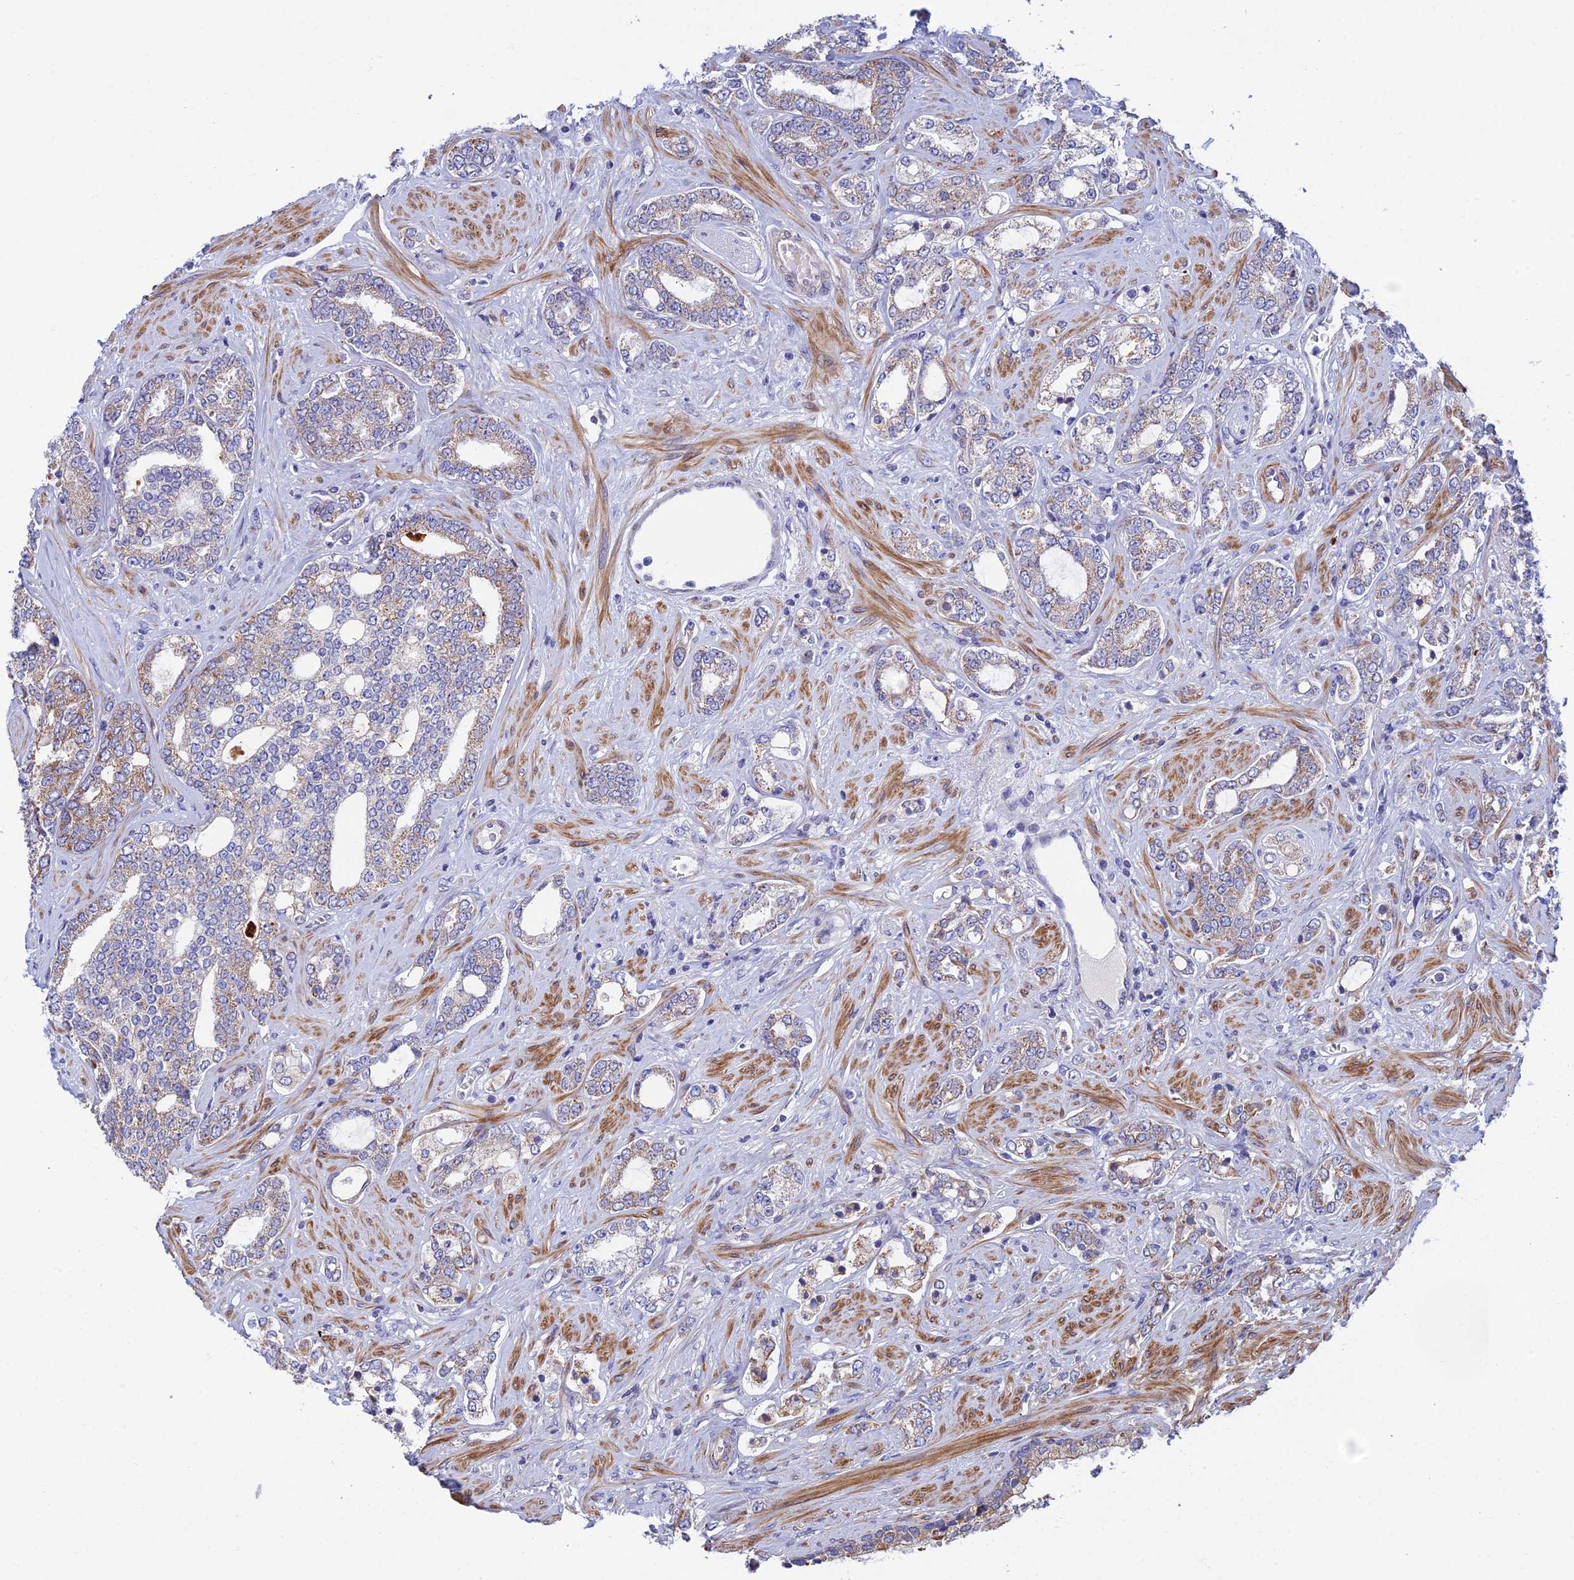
{"staining": {"intensity": "weak", "quantity": "<25%", "location": "cytoplasmic/membranous"}, "tissue": "prostate cancer", "cell_type": "Tumor cells", "image_type": "cancer", "snomed": [{"axis": "morphology", "description": "Adenocarcinoma, High grade"}, {"axis": "topography", "description": "Prostate"}], "caption": "Tumor cells are negative for brown protein staining in prostate cancer (high-grade adenocarcinoma).", "gene": "CSPG4", "patient": {"sex": "male", "age": 64}}